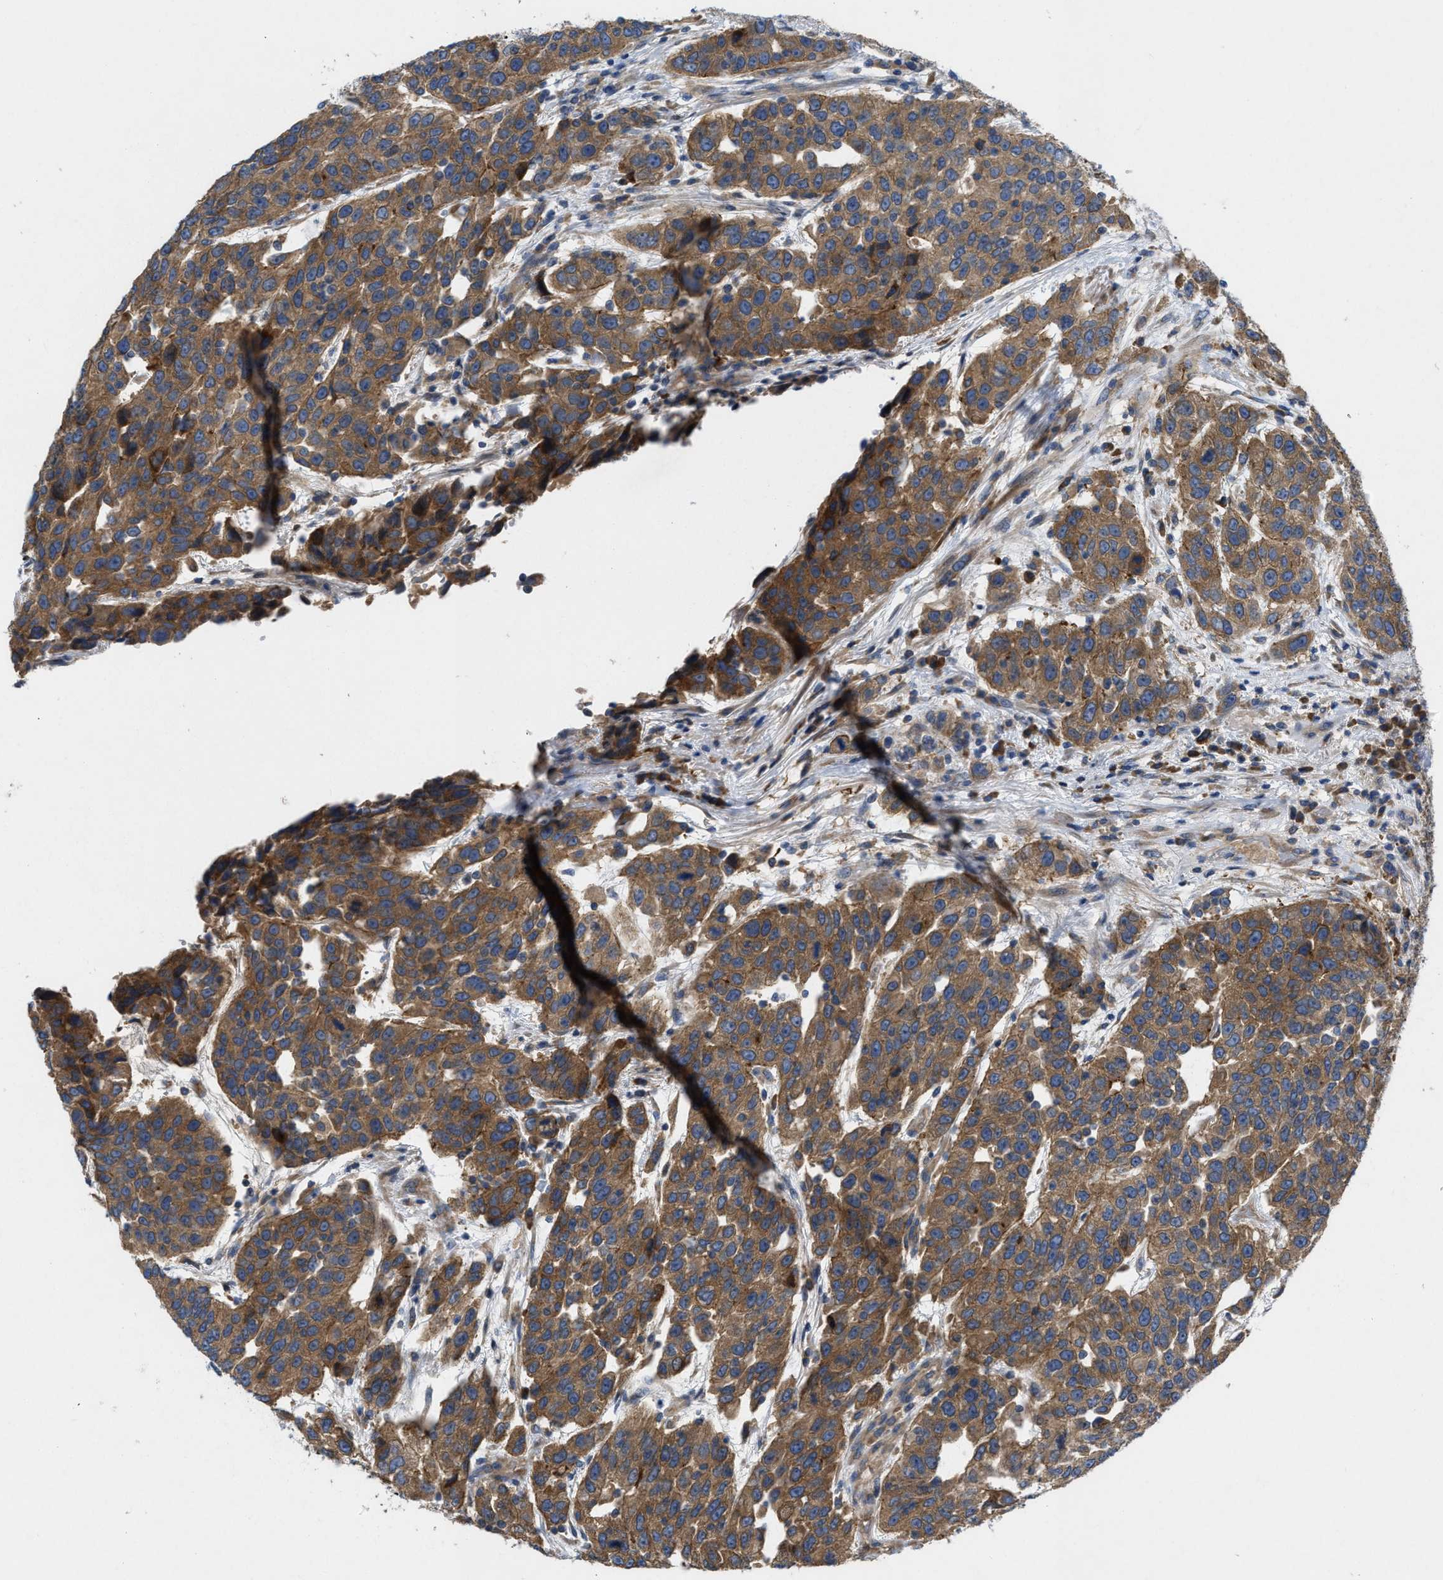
{"staining": {"intensity": "moderate", "quantity": ">75%", "location": "cytoplasmic/membranous"}, "tissue": "urothelial cancer", "cell_type": "Tumor cells", "image_type": "cancer", "snomed": [{"axis": "morphology", "description": "Urothelial carcinoma, High grade"}, {"axis": "topography", "description": "Urinary bladder"}], "caption": "Immunohistochemistry micrograph of neoplastic tissue: human urothelial cancer stained using immunohistochemistry (IHC) displays medium levels of moderate protein expression localized specifically in the cytoplasmic/membranous of tumor cells, appearing as a cytoplasmic/membranous brown color.", "gene": "TMEM131", "patient": {"sex": "female", "age": 80}}